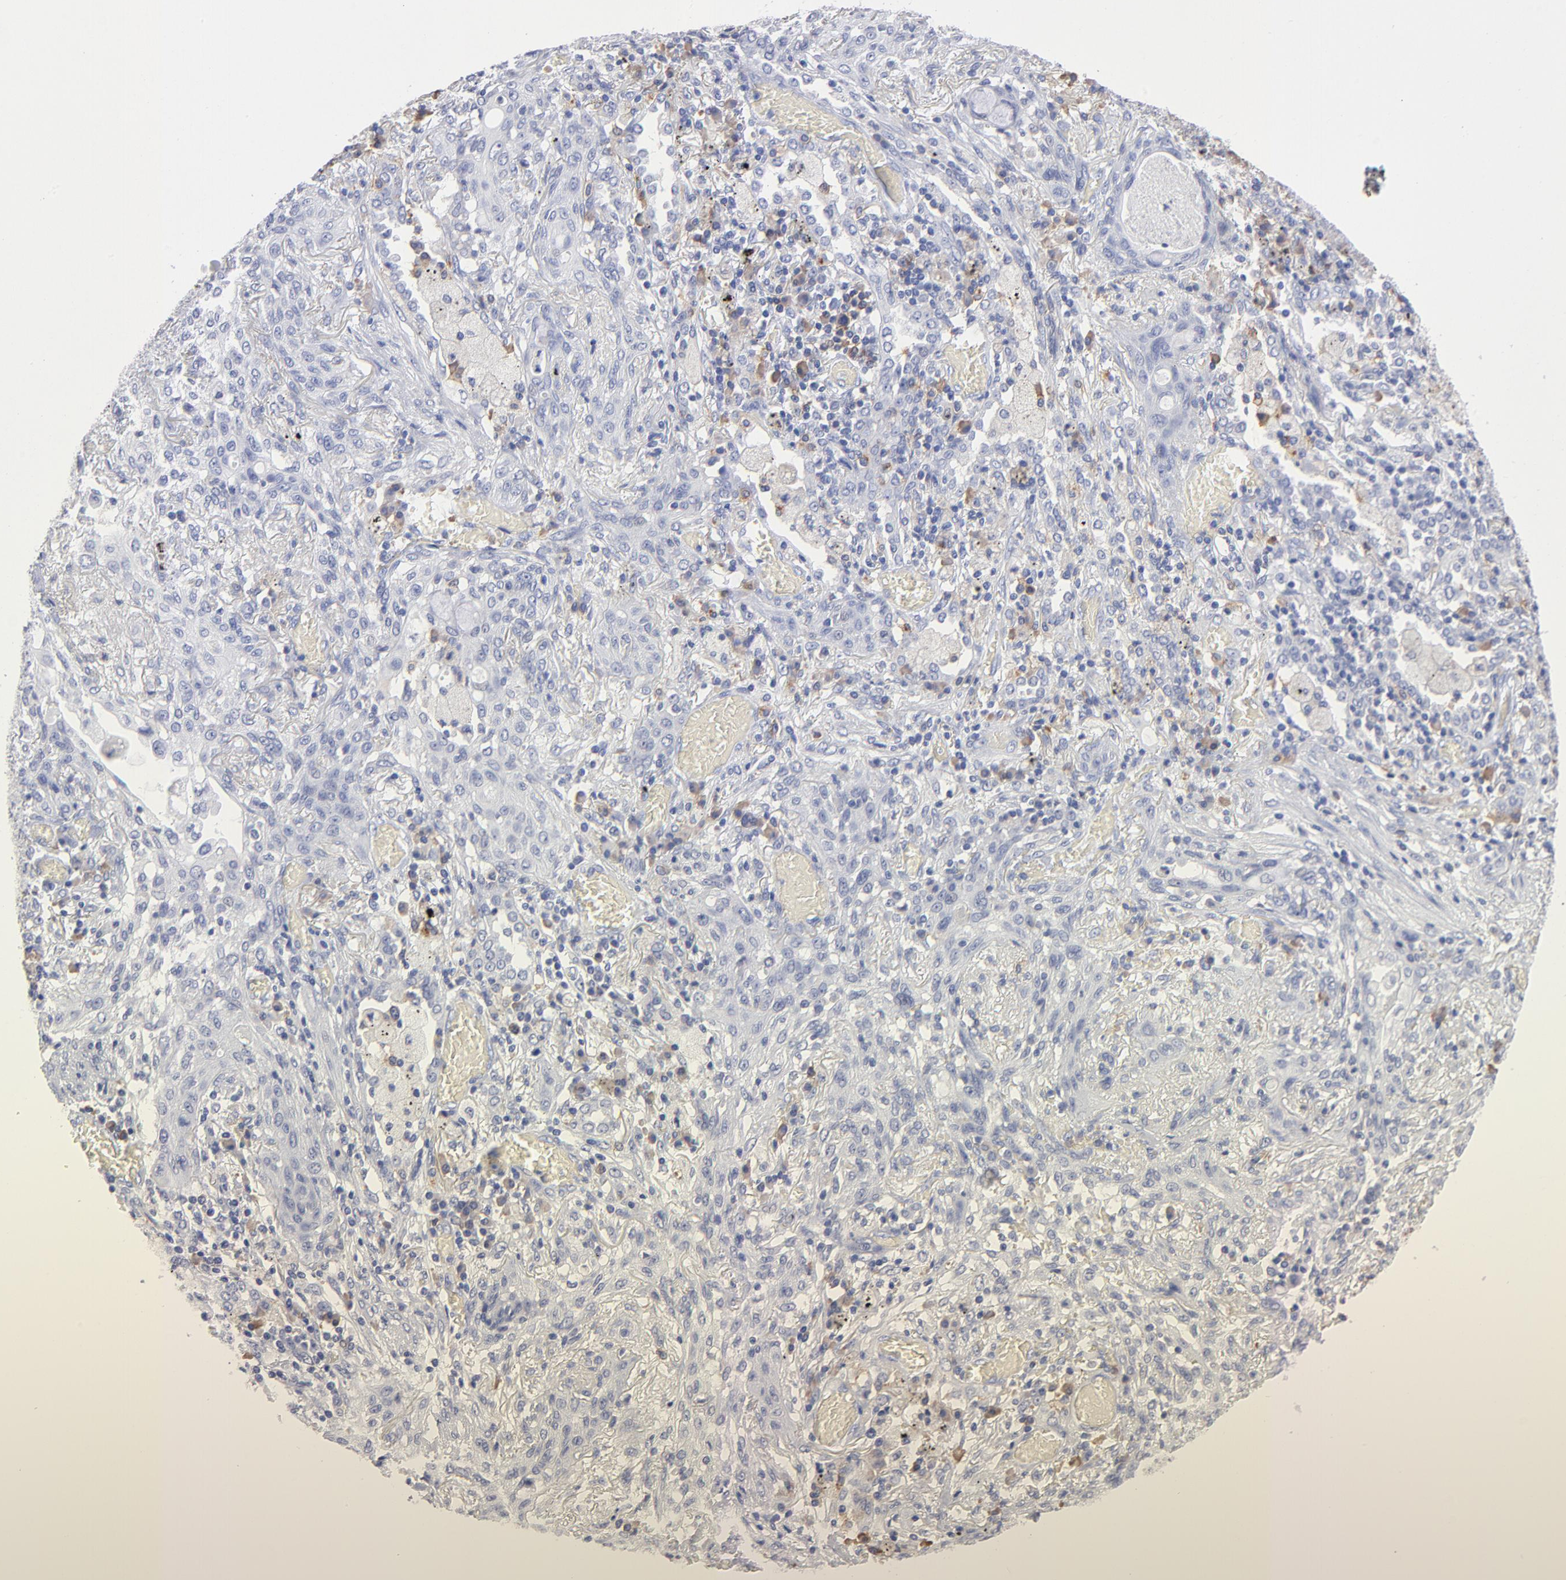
{"staining": {"intensity": "negative", "quantity": "none", "location": "none"}, "tissue": "lung cancer", "cell_type": "Tumor cells", "image_type": "cancer", "snomed": [{"axis": "morphology", "description": "Squamous cell carcinoma, NOS"}, {"axis": "topography", "description": "Lung"}], "caption": "Immunohistochemistry micrograph of human lung squamous cell carcinoma stained for a protein (brown), which demonstrates no expression in tumor cells.", "gene": "LAT2", "patient": {"sex": "female", "age": 47}}